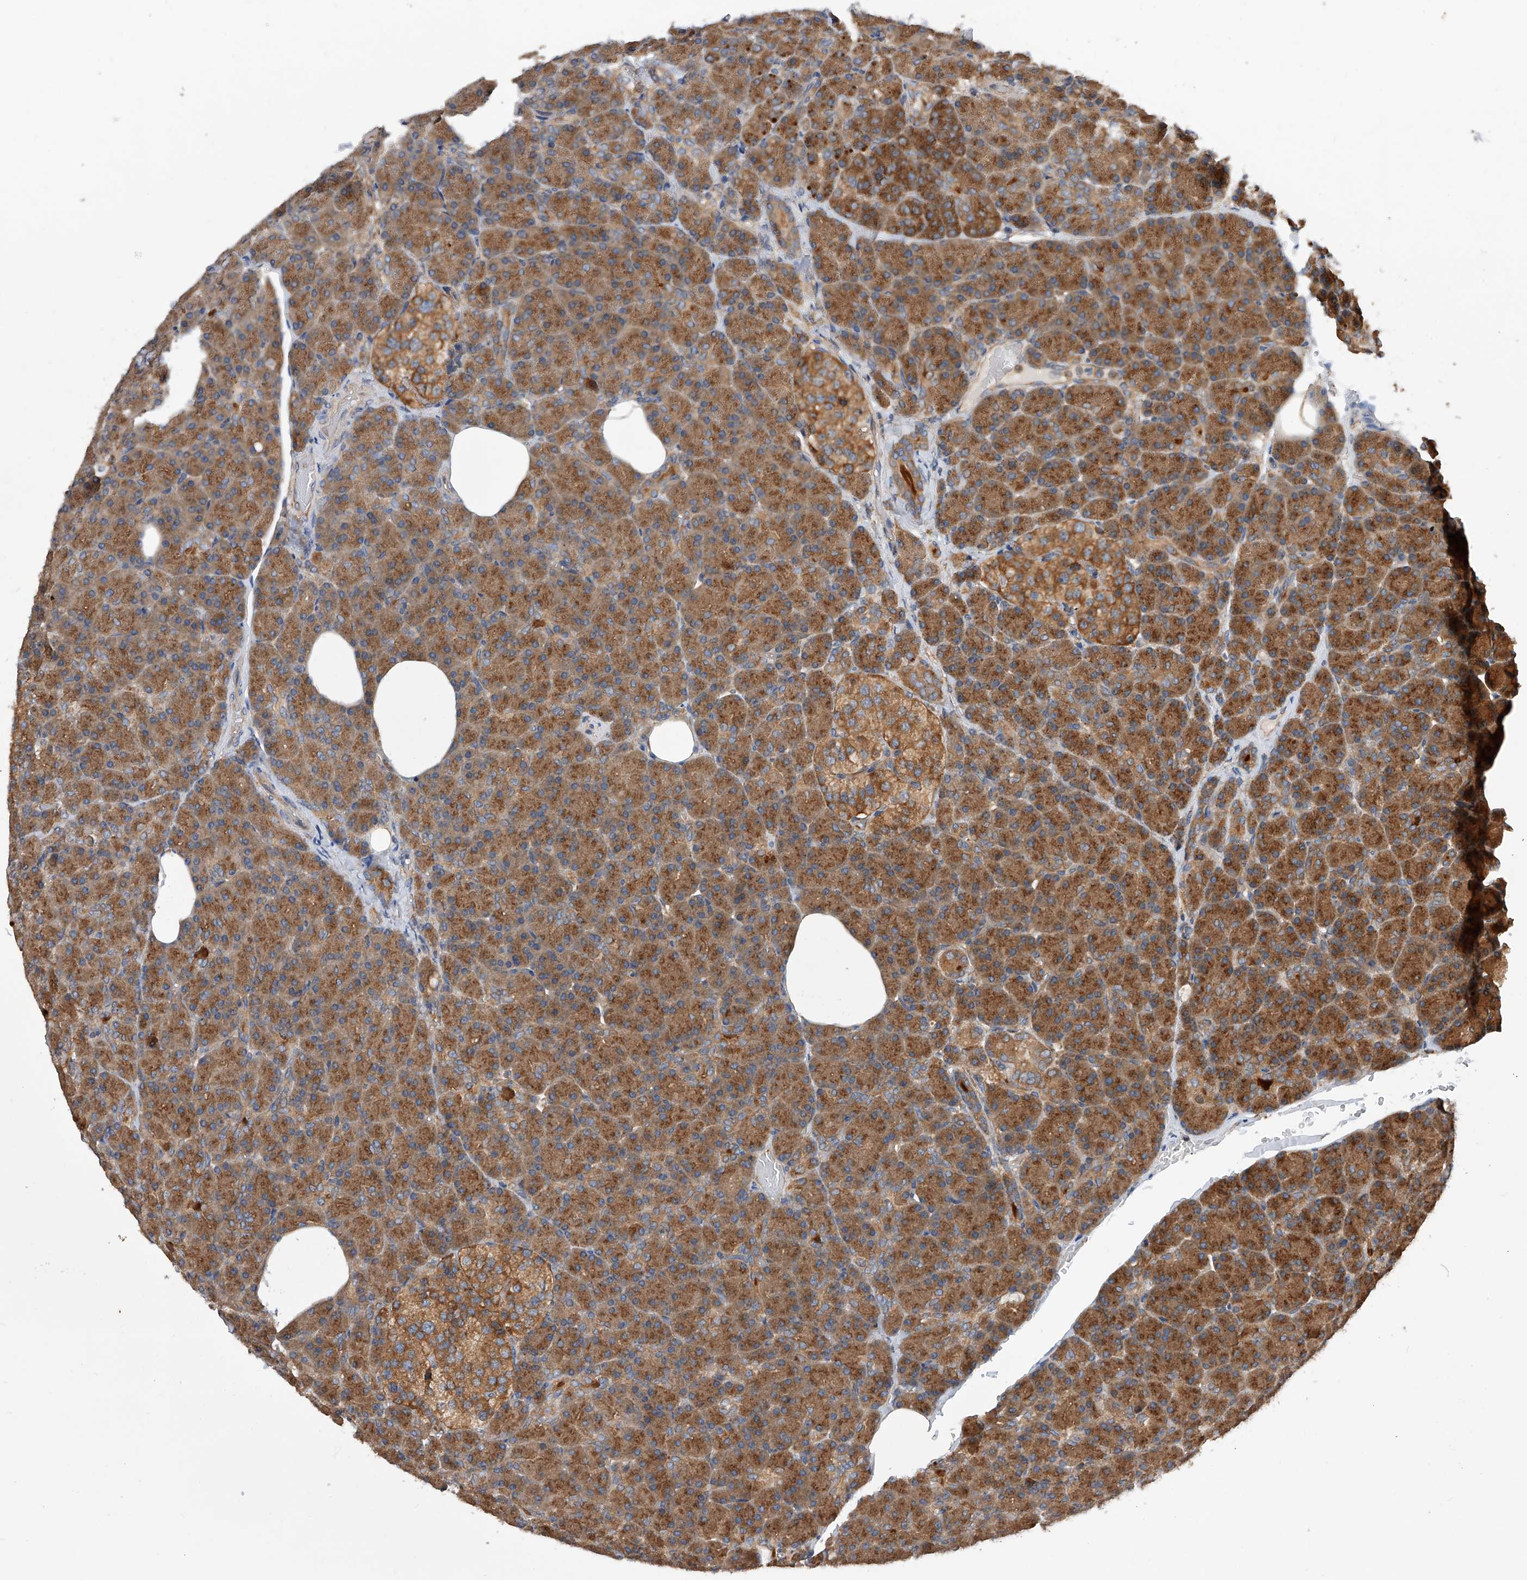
{"staining": {"intensity": "strong", "quantity": ">75%", "location": "cytoplasmic/membranous"}, "tissue": "pancreas", "cell_type": "Exocrine glandular cells", "image_type": "normal", "snomed": [{"axis": "morphology", "description": "Normal tissue, NOS"}, {"axis": "topography", "description": "Pancreas"}], "caption": "Protein analysis of benign pancreas exhibits strong cytoplasmic/membranous staining in about >75% of exocrine glandular cells.", "gene": "CFAP410", "patient": {"sex": "female", "age": 43}}